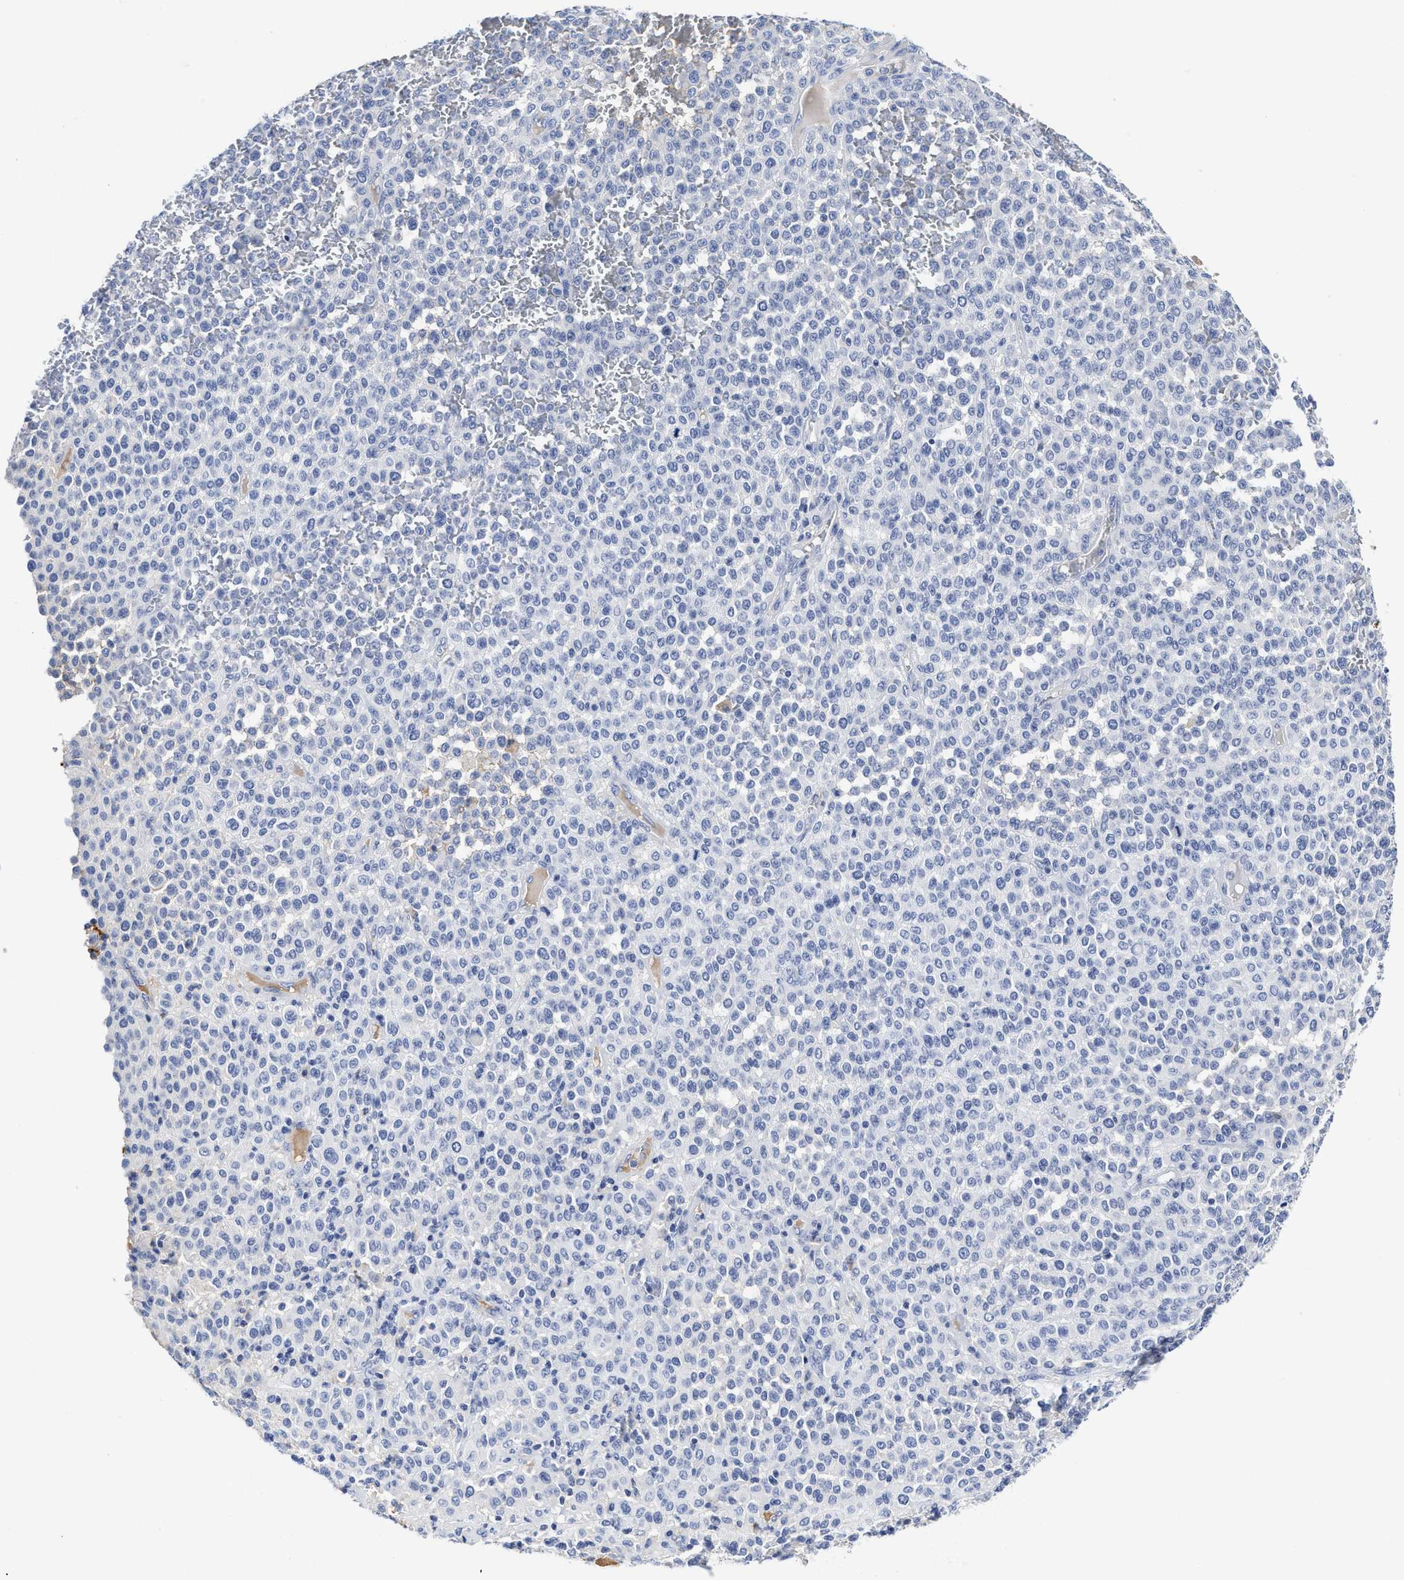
{"staining": {"intensity": "negative", "quantity": "none", "location": "none"}, "tissue": "melanoma", "cell_type": "Tumor cells", "image_type": "cancer", "snomed": [{"axis": "morphology", "description": "Malignant melanoma, Metastatic site"}, {"axis": "topography", "description": "Pancreas"}], "caption": "Melanoma was stained to show a protein in brown. There is no significant positivity in tumor cells.", "gene": "C2", "patient": {"sex": "female", "age": 30}}